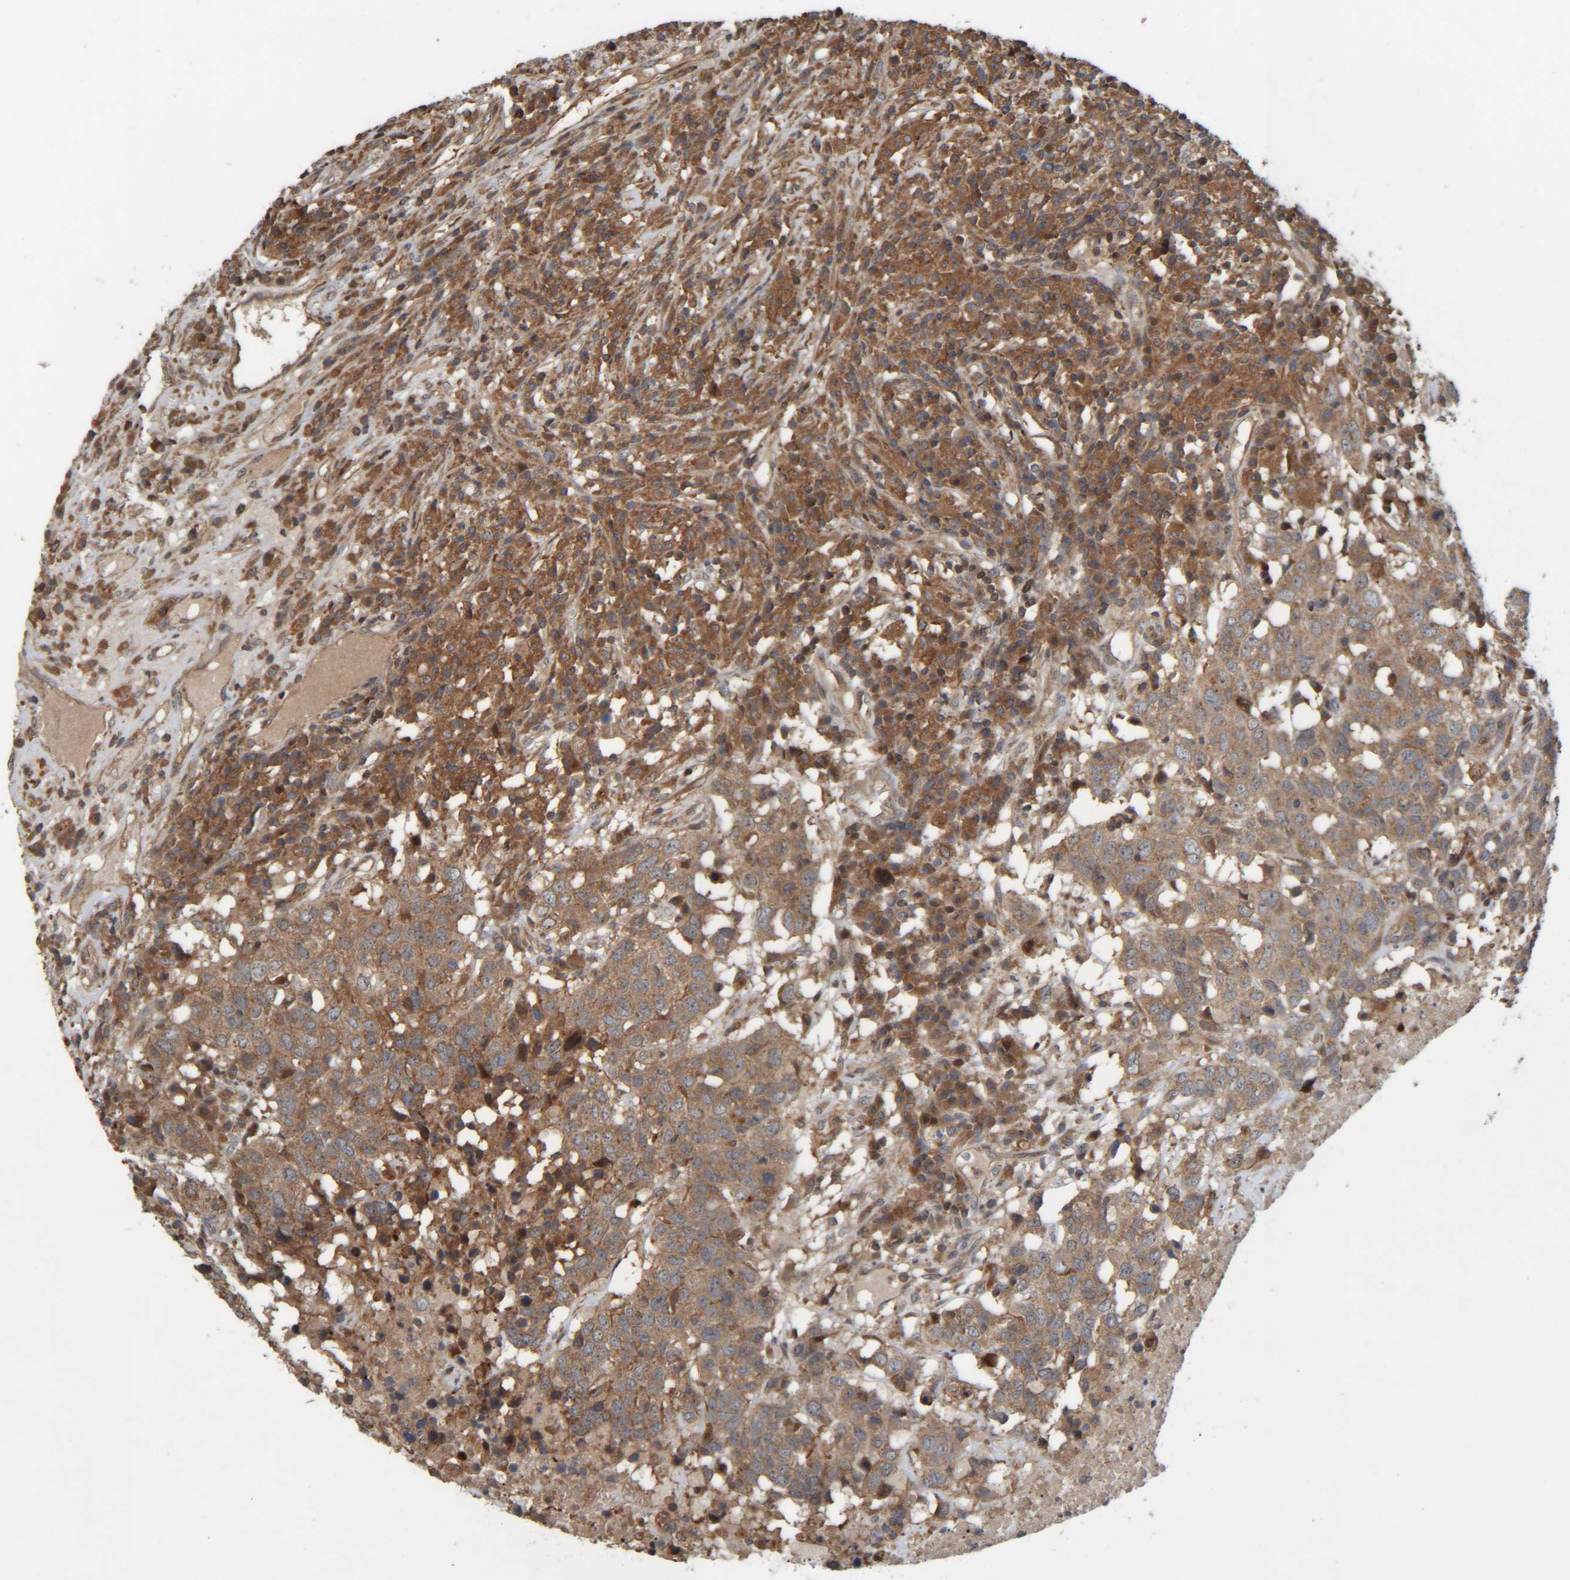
{"staining": {"intensity": "moderate", "quantity": ">75%", "location": "cytoplasmic/membranous"}, "tissue": "head and neck cancer", "cell_type": "Tumor cells", "image_type": "cancer", "snomed": [{"axis": "morphology", "description": "Squamous cell carcinoma, NOS"}, {"axis": "topography", "description": "Head-Neck"}], "caption": "Tumor cells display medium levels of moderate cytoplasmic/membranous positivity in about >75% of cells in human head and neck squamous cell carcinoma.", "gene": "CCDC57", "patient": {"sex": "male", "age": 66}}